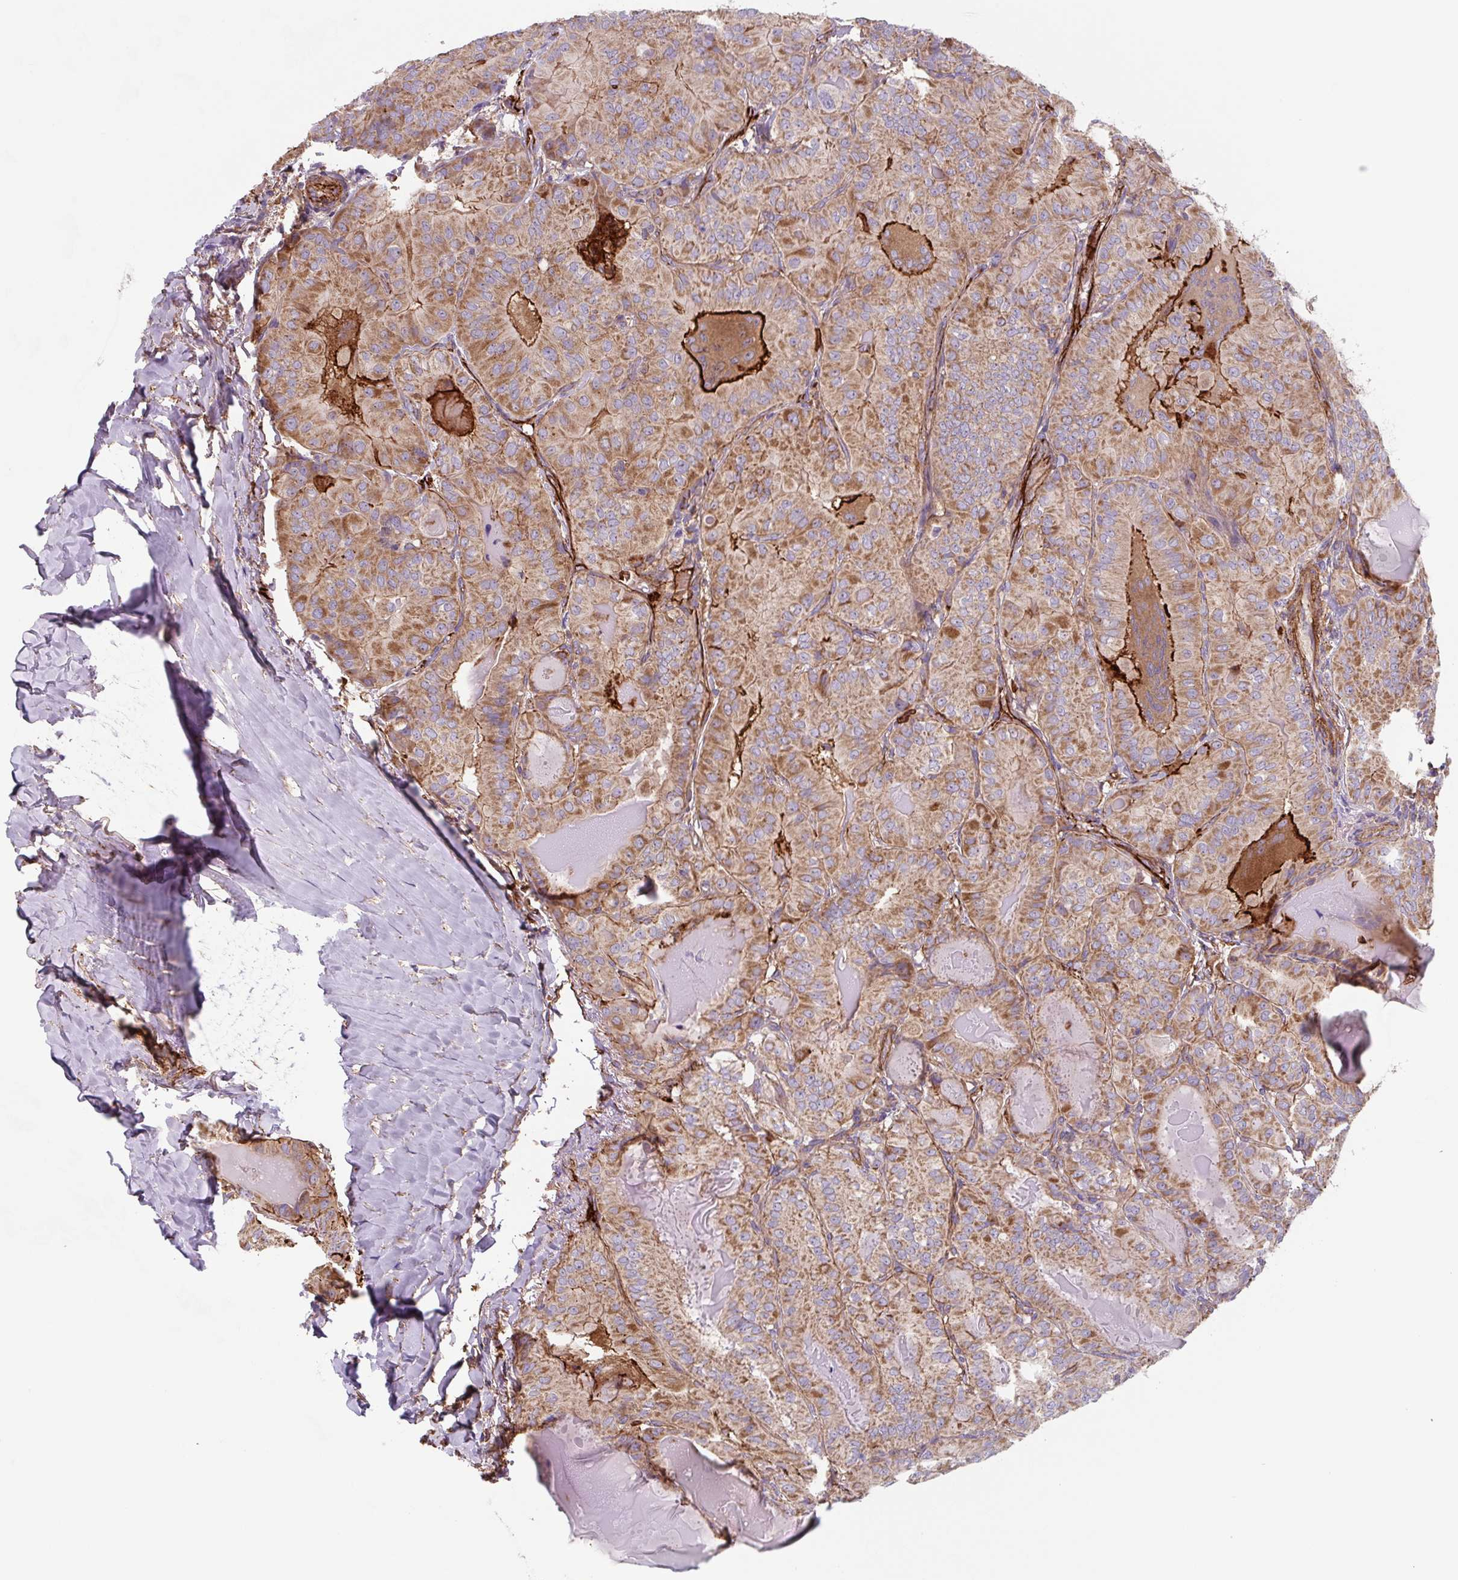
{"staining": {"intensity": "moderate", "quantity": ">75%", "location": "cytoplasmic/membranous"}, "tissue": "thyroid cancer", "cell_type": "Tumor cells", "image_type": "cancer", "snomed": [{"axis": "morphology", "description": "Papillary adenocarcinoma, NOS"}, {"axis": "topography", "description": "Thyroid gland"}], "caption": "A high-resolution micrograph shows immunohistochemistry (IHC) staining of thyroid cancer (papillary adenocarcinoma), which exhibits moderate cytoplasmic/membranous positivity in about >75% of tumor cells. (brown staining indicates protein expression, while blue staining denotes nuclei).", "gene": "DHFR2", "patient": {"sex": "female", "age": 68}}